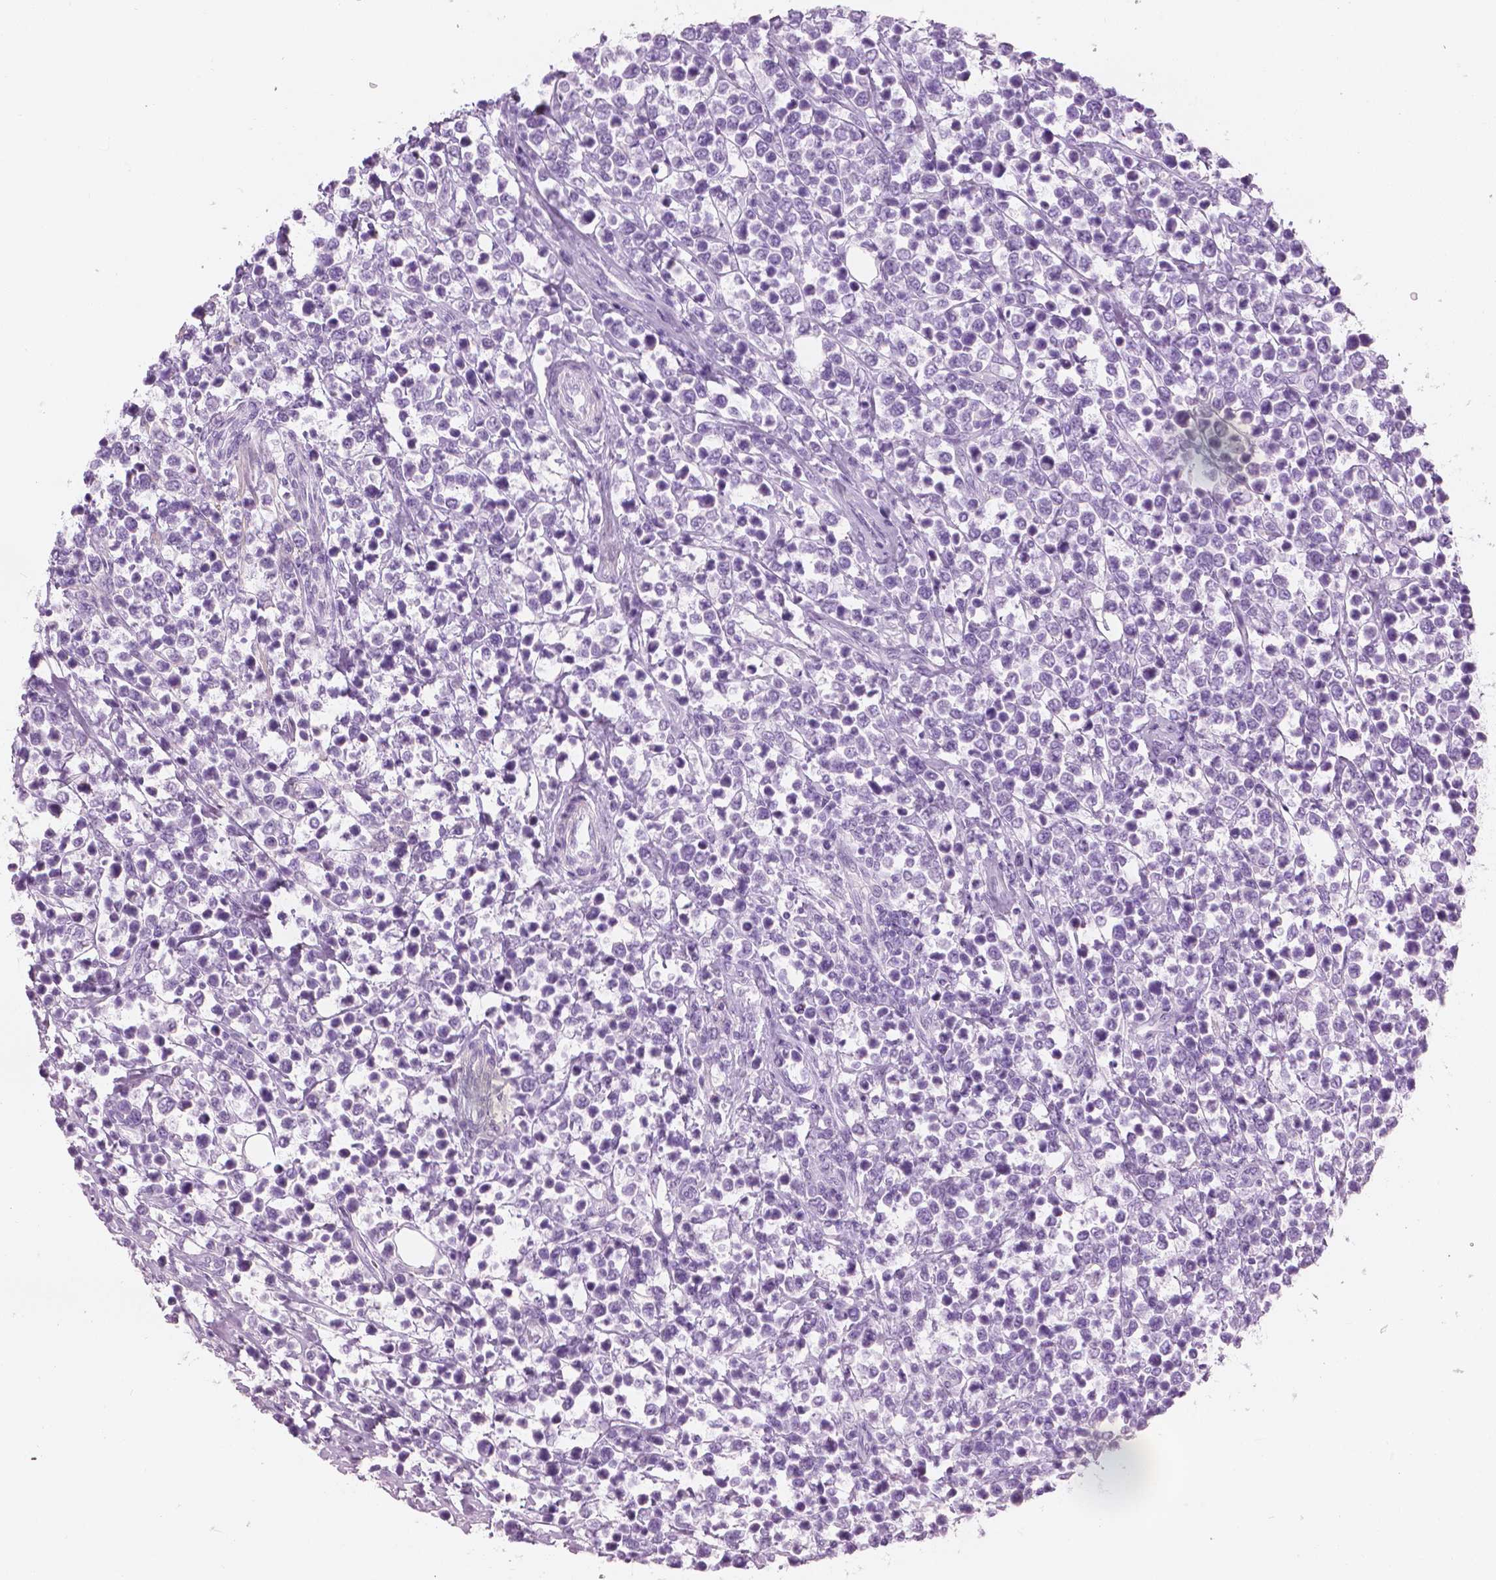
{"staining": {"intensity": "negative", "quantity": "none", "location": "none"}, "tissue": "lymphoma", "cell_type": "Tumor cells", "image_type": "cancer", "snomed": [{"axis": "morphology", "description": "Malignant lymphoma, non-Hodgkin's type, High grade"}, {"axis": "topography", "description": "Soft tissue"}], "caption": "Human high-grade malignant lymphoma, non-Hodgkin's type stained for a protein using IHC shows no positivity in tumor cells.", "gene": "PLIN4", "patient": {"sex": "female", "age": 56}}